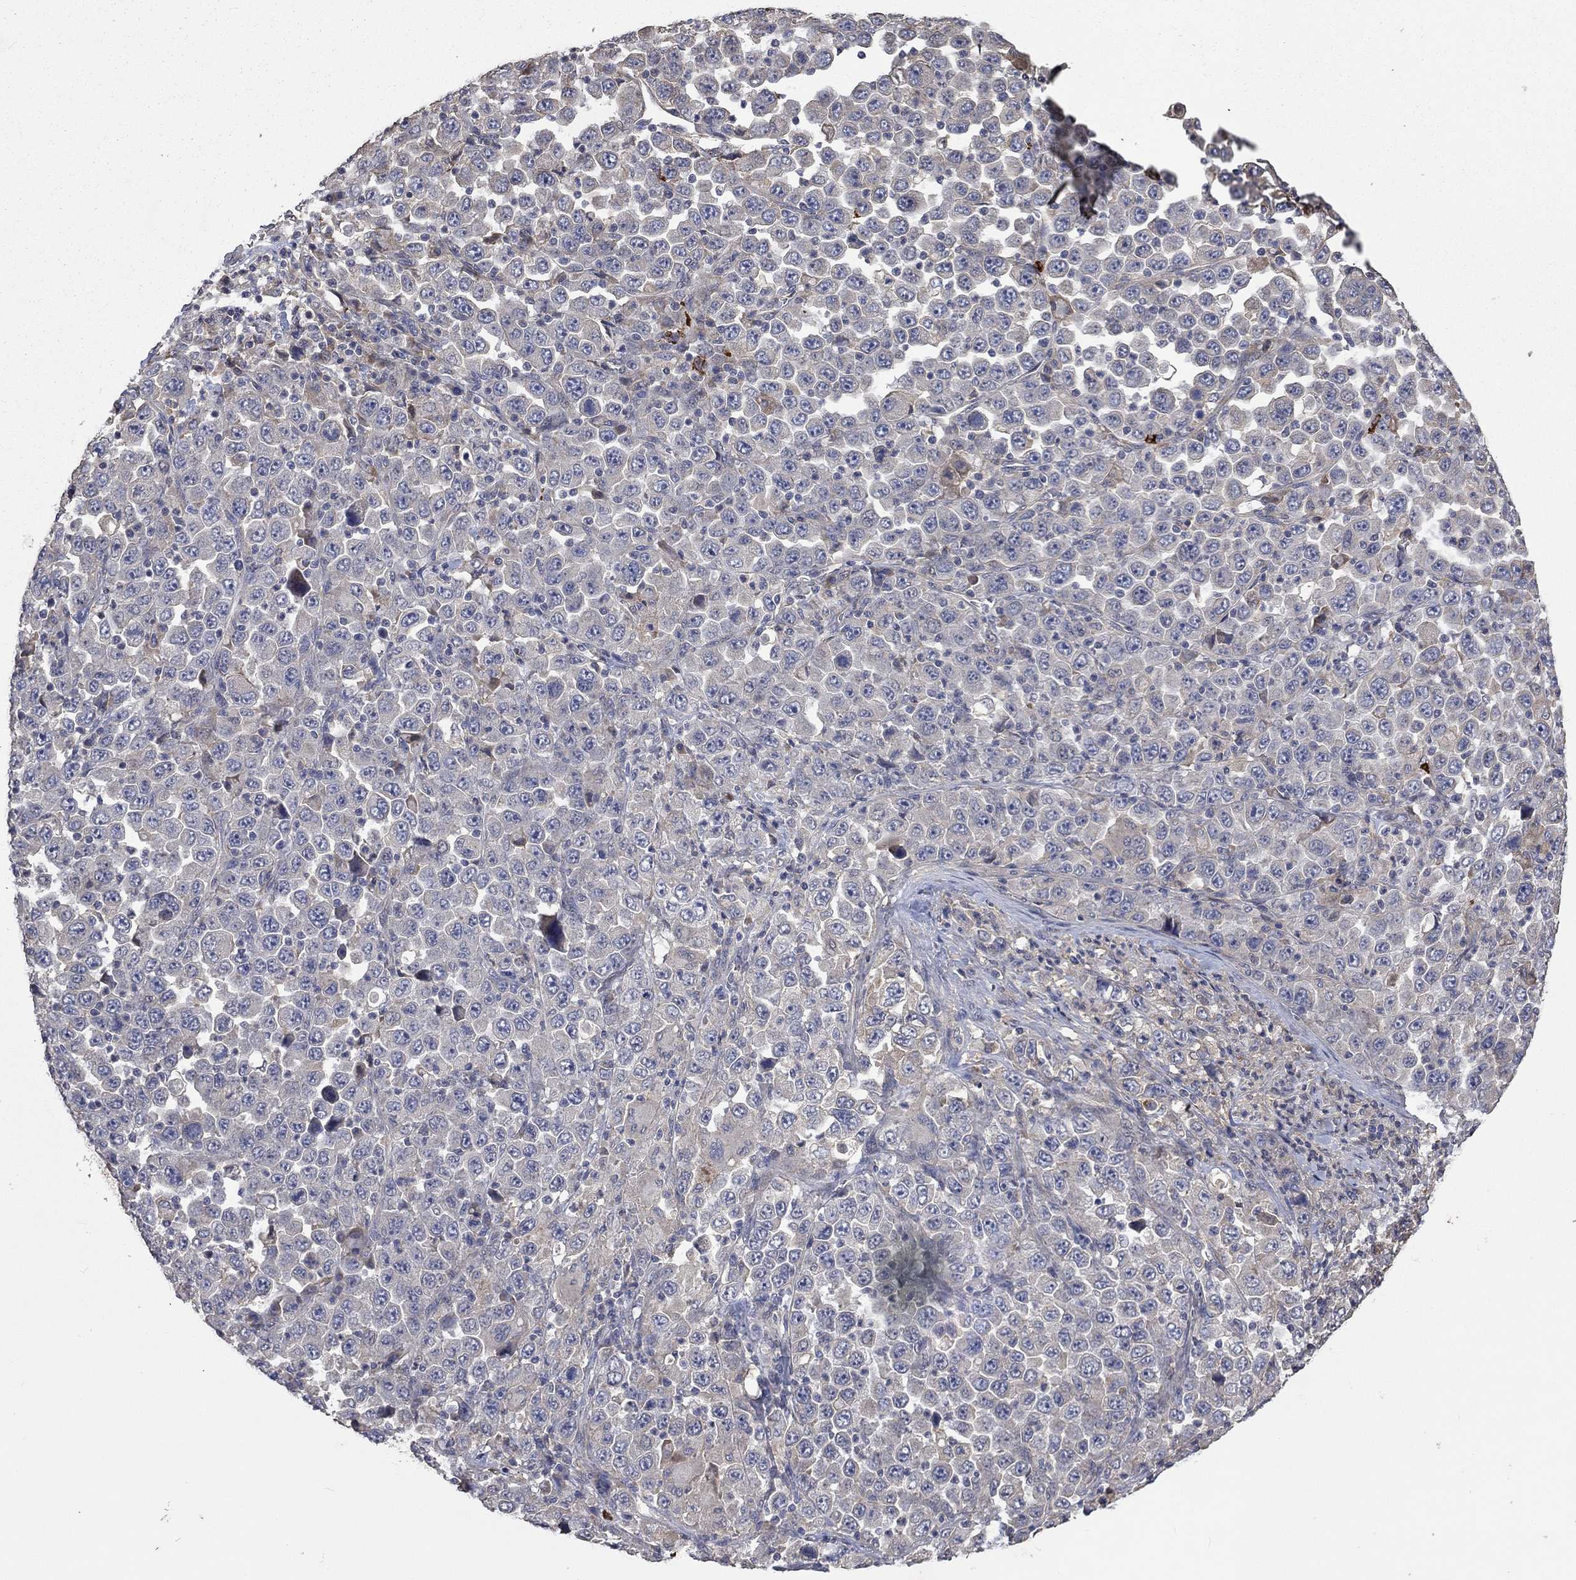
{"staining": {"intensity": "negative", "quantity": "none", "location": "none"}, "tissue": "stomach cancer", "cell_type": "Tumor cells", "image_type": "cancer", "snomed": [{"axis": "morphology", "description": "Normal tissue, NOS"}, {"axis": "morphology", "description": "Adenocarcinoma, NOS"}, {"axis": "topography", "description": "Stomach, upper"}, {"axis": "topography", "description": "Stomach"}], "caption": "Human stomach adenocarcinoma stained for a protein using IHC displays no expression in tumor cells.", "gene": "VCAN", "patient": {"sex": "male", "age": 59}}